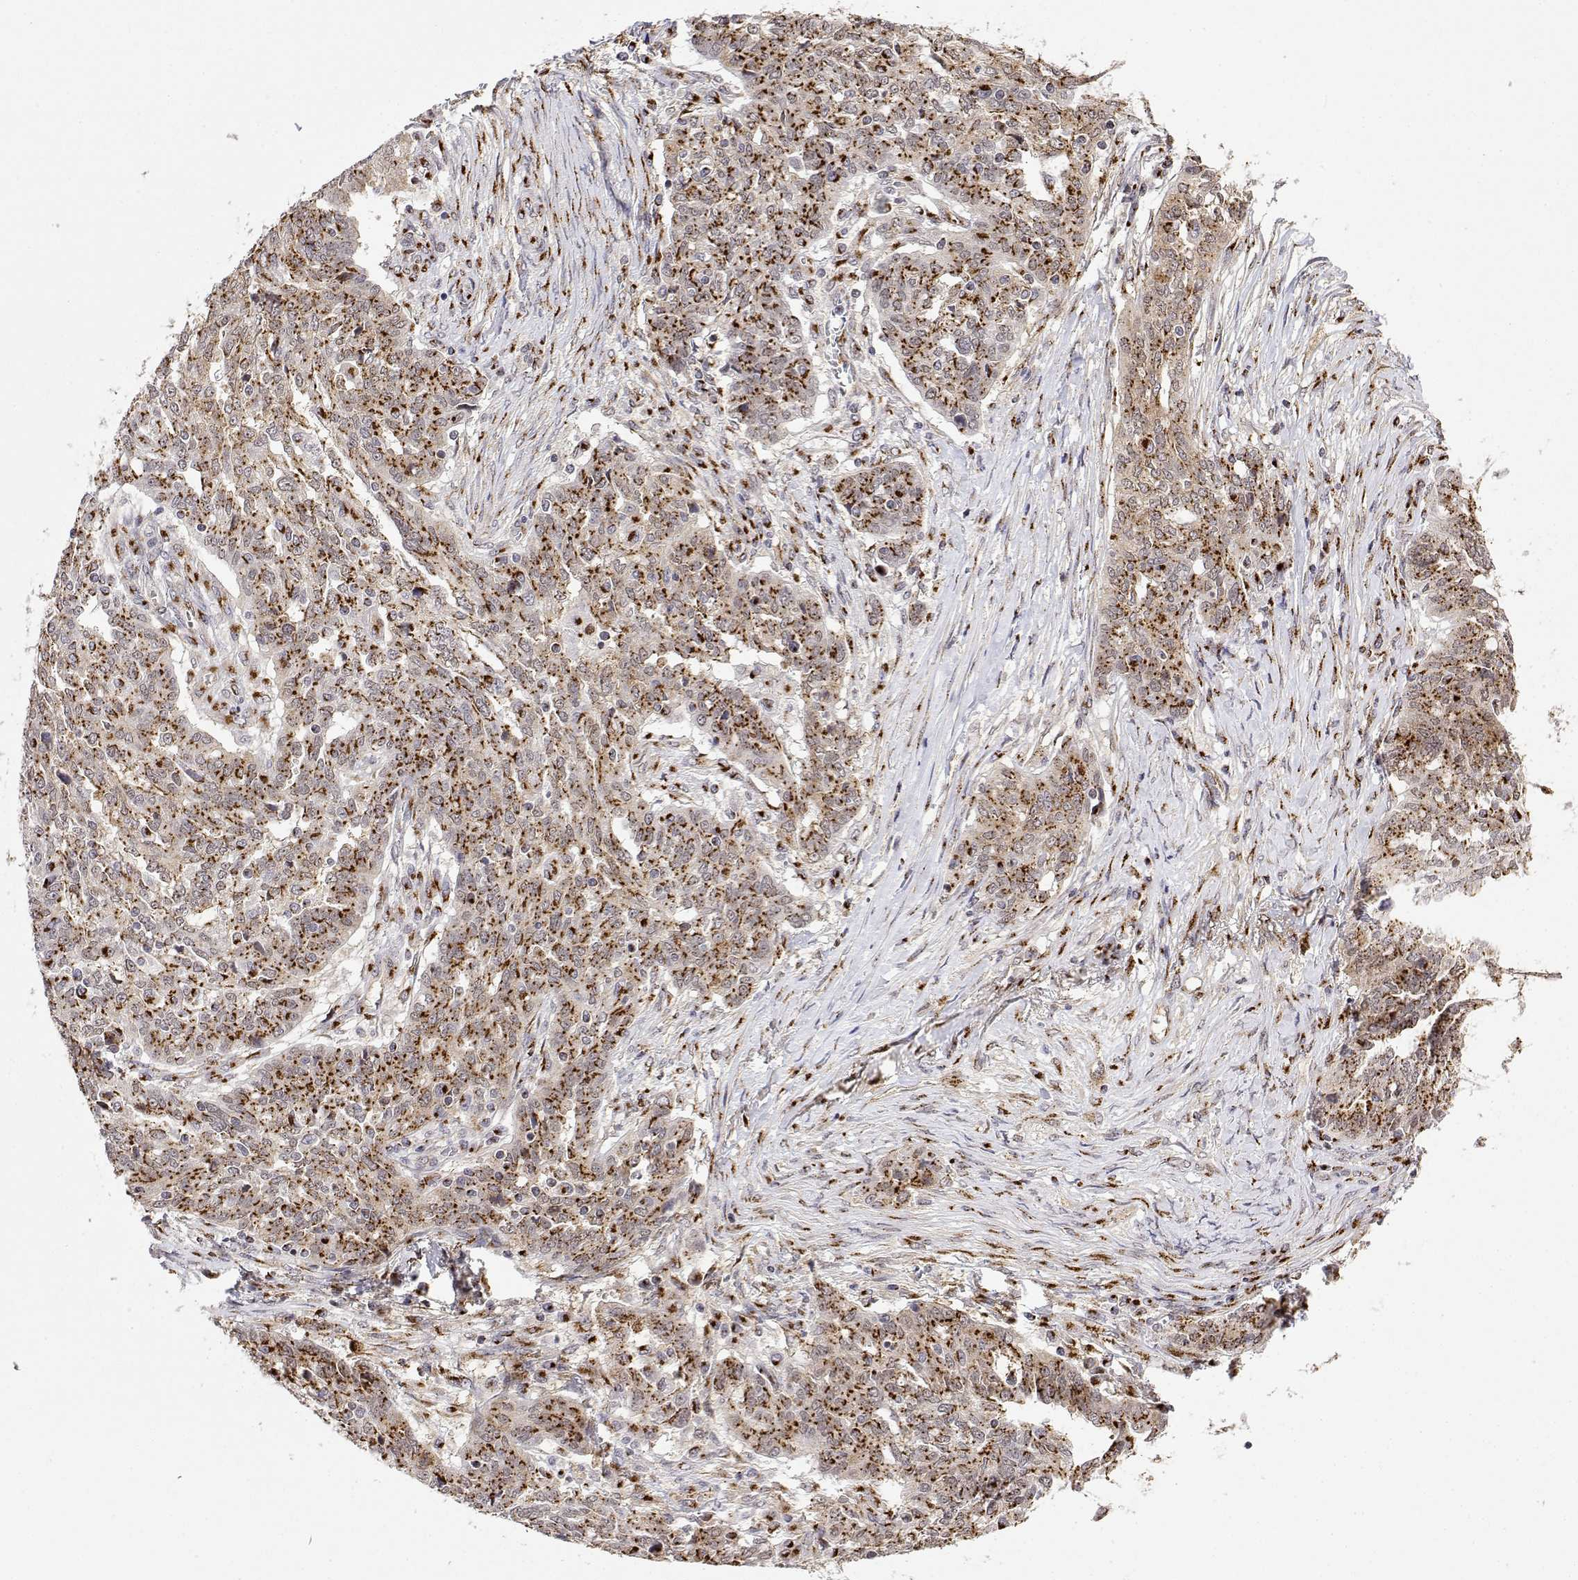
{"staining": {"intensity": "strong", "quantity": ">75%", "location": "cytoplasmic/membranous"}, "tissue": "ovarian cancer", "cell_type": "Tumor cells", "image_type": "cancer", "snomed": [{"axis": "morphology", "description": "Cystadenocarcinoma, serous, NOS"}, {"axis": "topography", "description": "Ovary"}], "caption": "High-magnification brightfield microscopy of ovarian serous cystadenocarcinoma stained with DAB (3,3'-diaminobenzidine) (brown) and counterstained with hematoxylin (blue). tumor cells exhibit strong cytoplasmic/membranous staining is identified in approximately>75% of cells.", "gene": "YIPF3", "patient": {"sex": "female", "age": 67}}